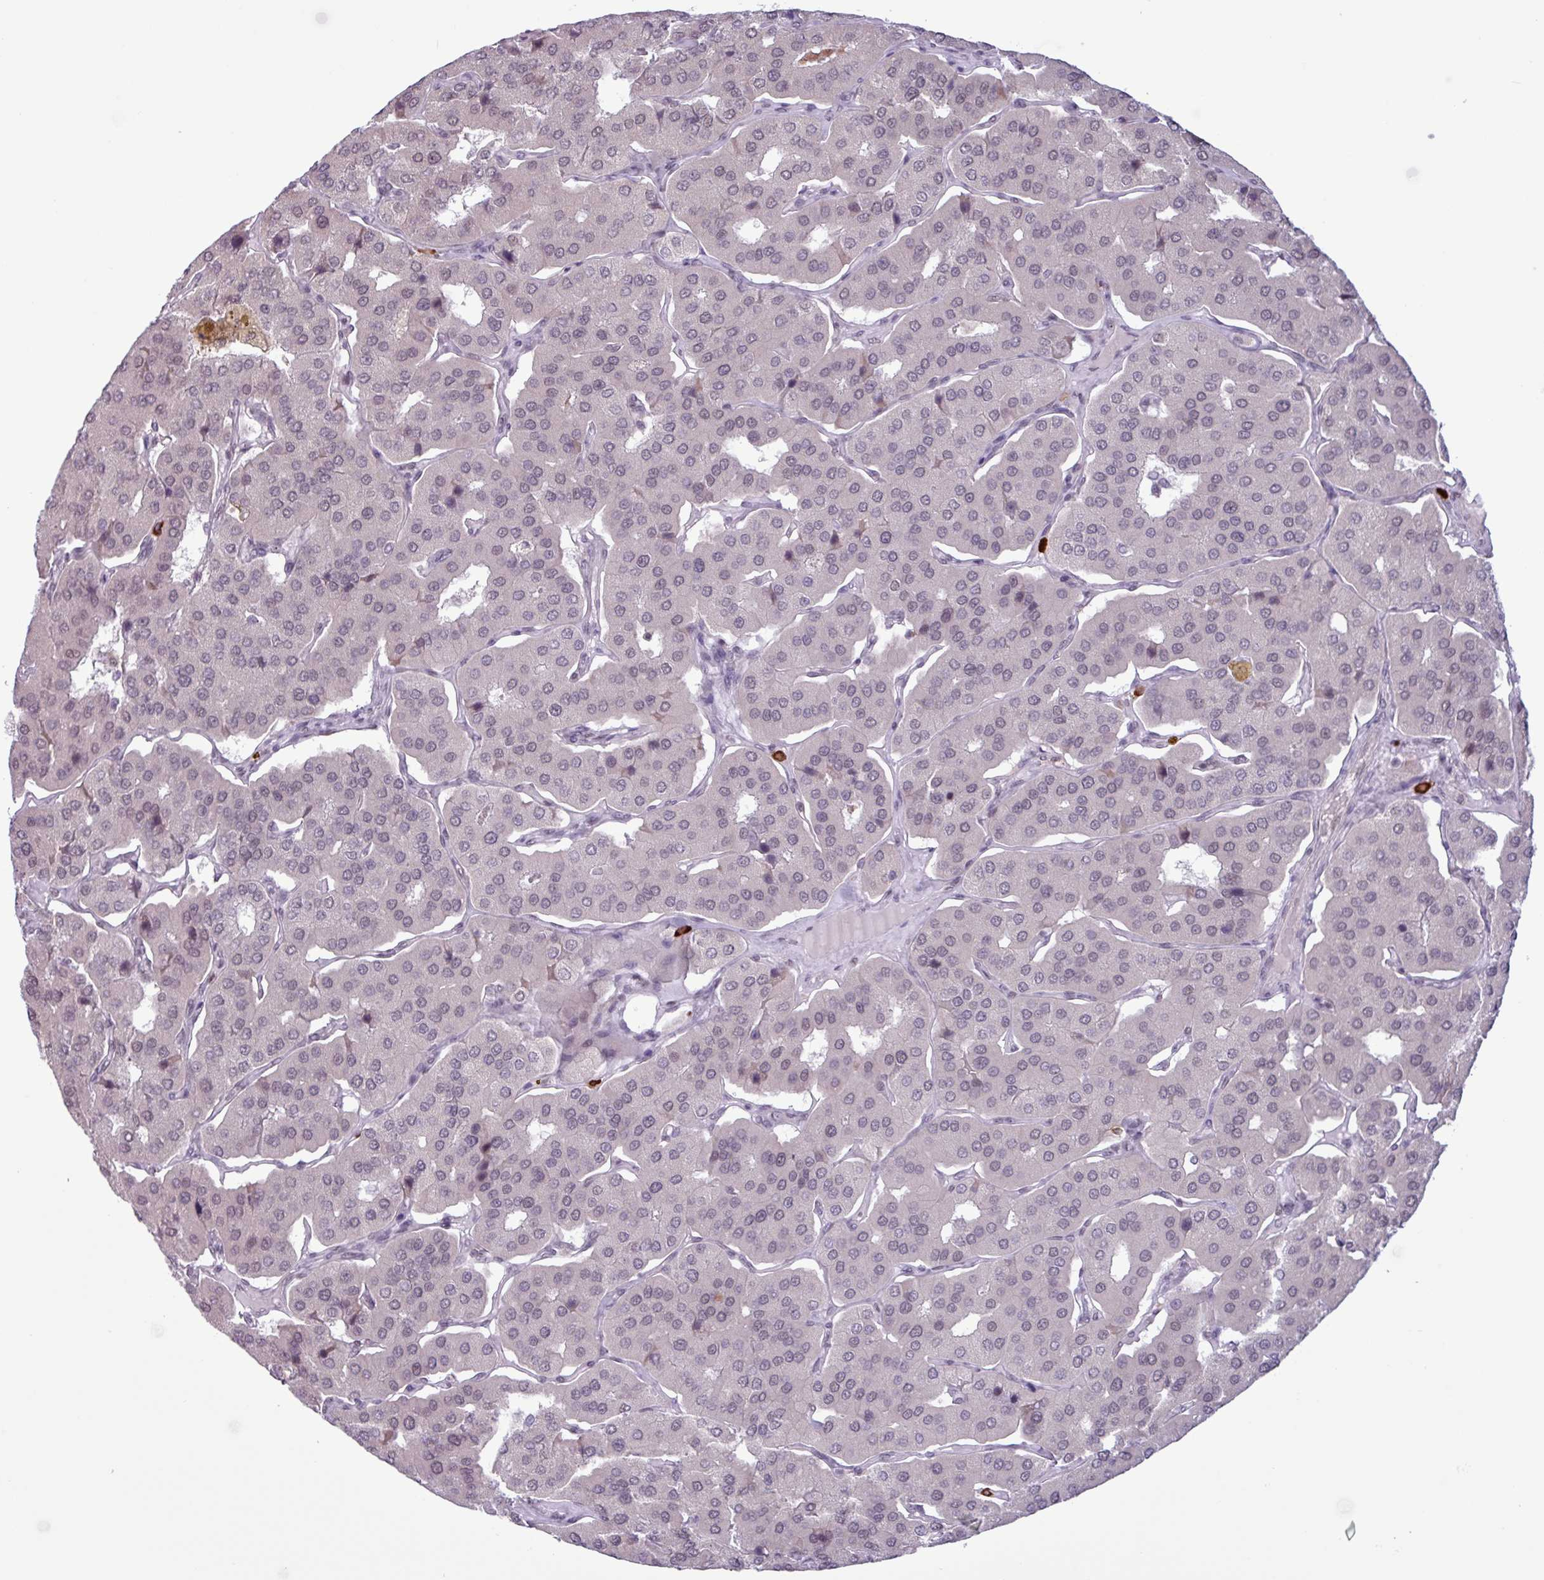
{"staining": {"intensity": "weak", "quantity": "<25%", "location": "nuclear"}, "tissue": "parathyroid gland", "cell_type": "Glandular cells", "image_type": "normal", "snomed": [{"axis": "morphology", "description": "Normal tissue, NOS"}, {"axis": "morphology", "description": "Adenoma, NOS"}, {"axis": "topography", "description": "Parathyroid gland"}], "caption": "The immunohistochemistry (IHC) micrograph has no significant staining in glandular cells of parathyroid gland.", "gene": "NOTCH2", "patient": {"sex": "female", "age": 86}}